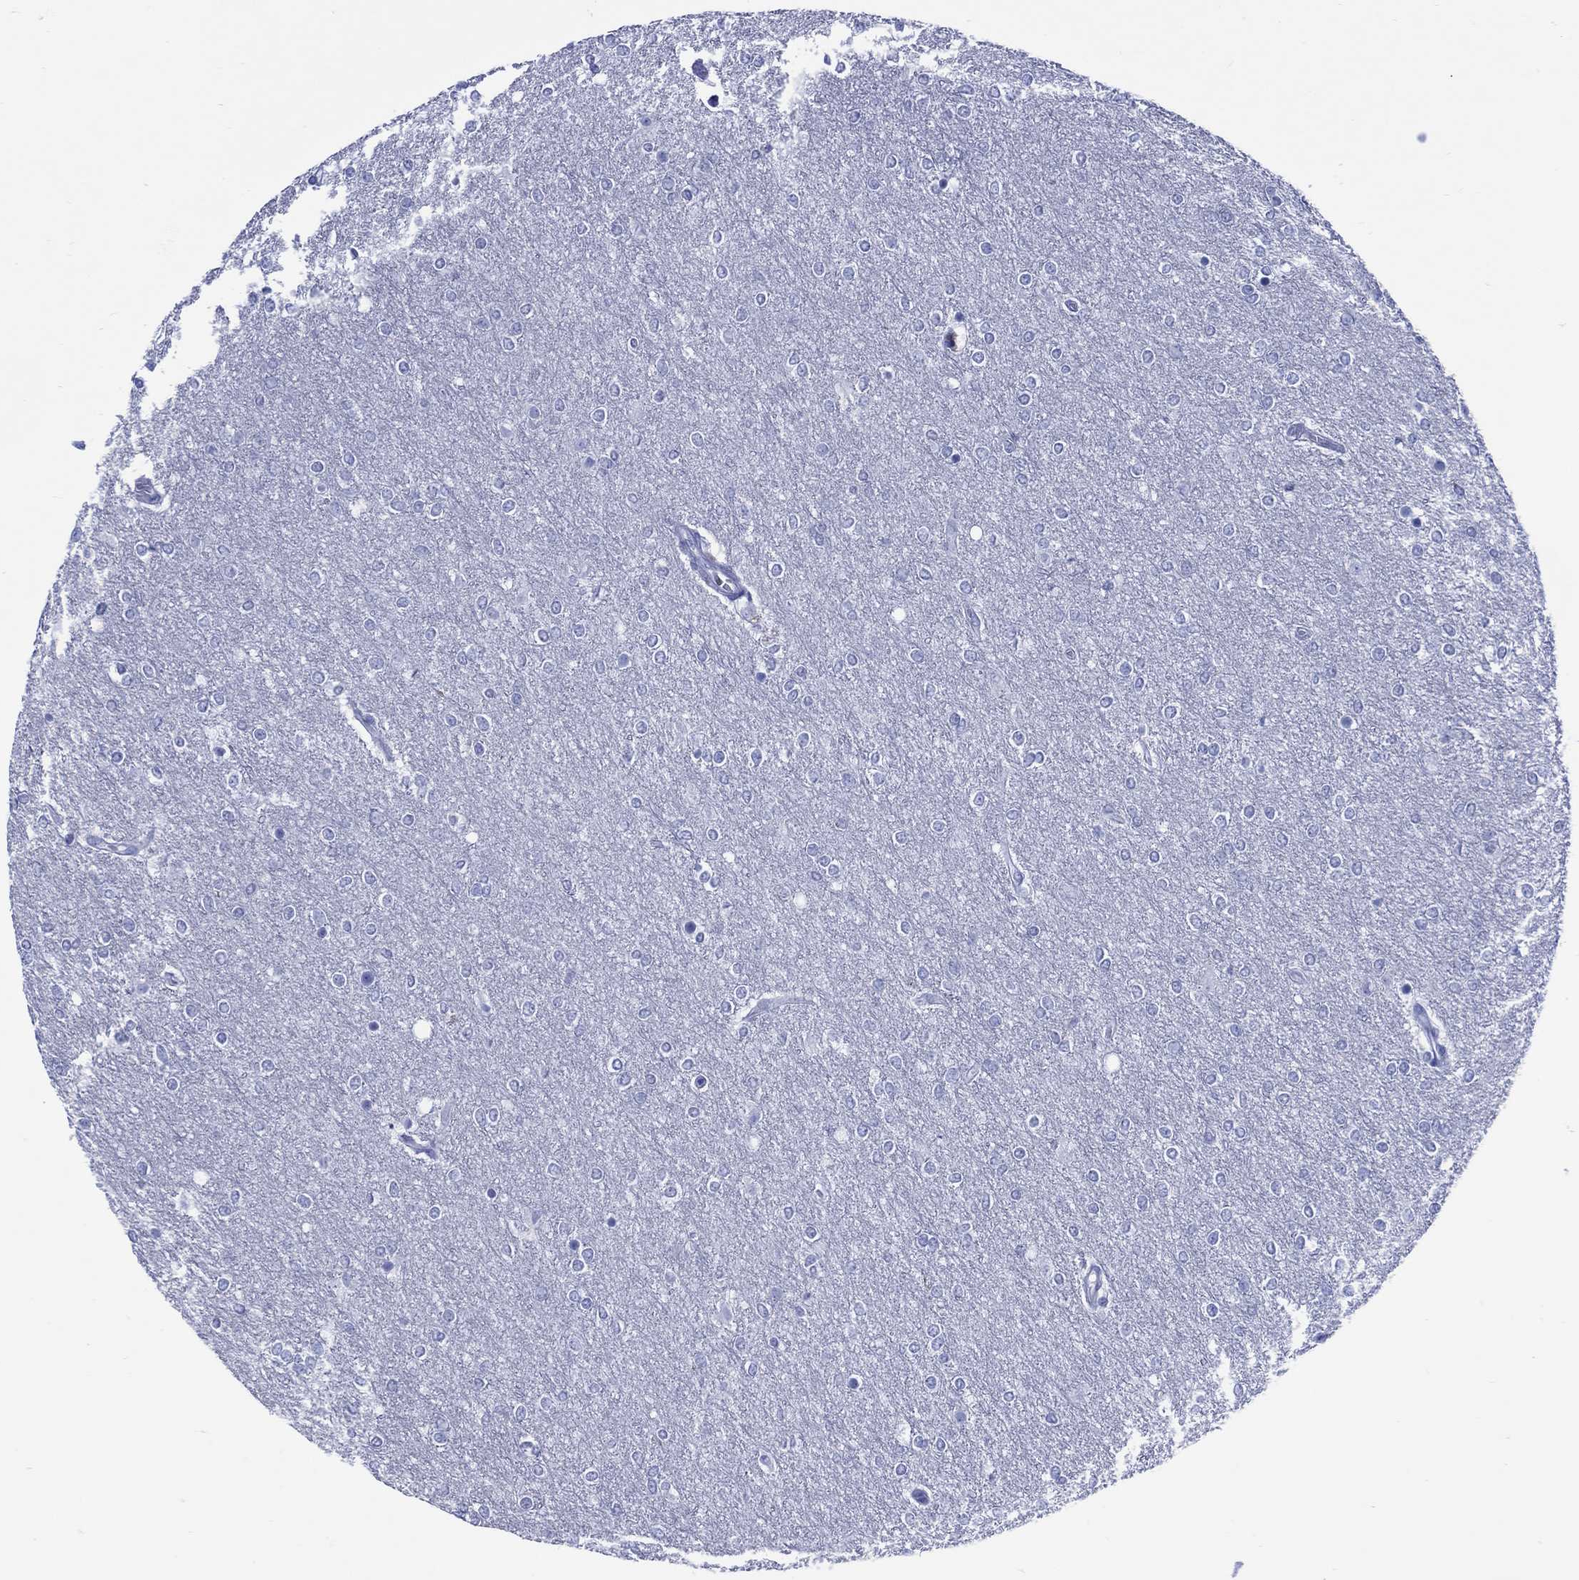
{"staining": {"intensity": "negative", "quantity": "none", "location": "none"}, "tissue": "glioma", "cell_type": "Tumor cells", "image_type": "cancer", "snomed": [{"axis": "morphology", "description": "Glioma, malignant, High grade"}, {"axis": "topography", "description": "Brain"}], "caption": "Human glioma stained for a protein using IHC demonstrates no expression in tumor cells.", "gene": "LRRD1", "patient": {"sex": "female", "age": 61}}